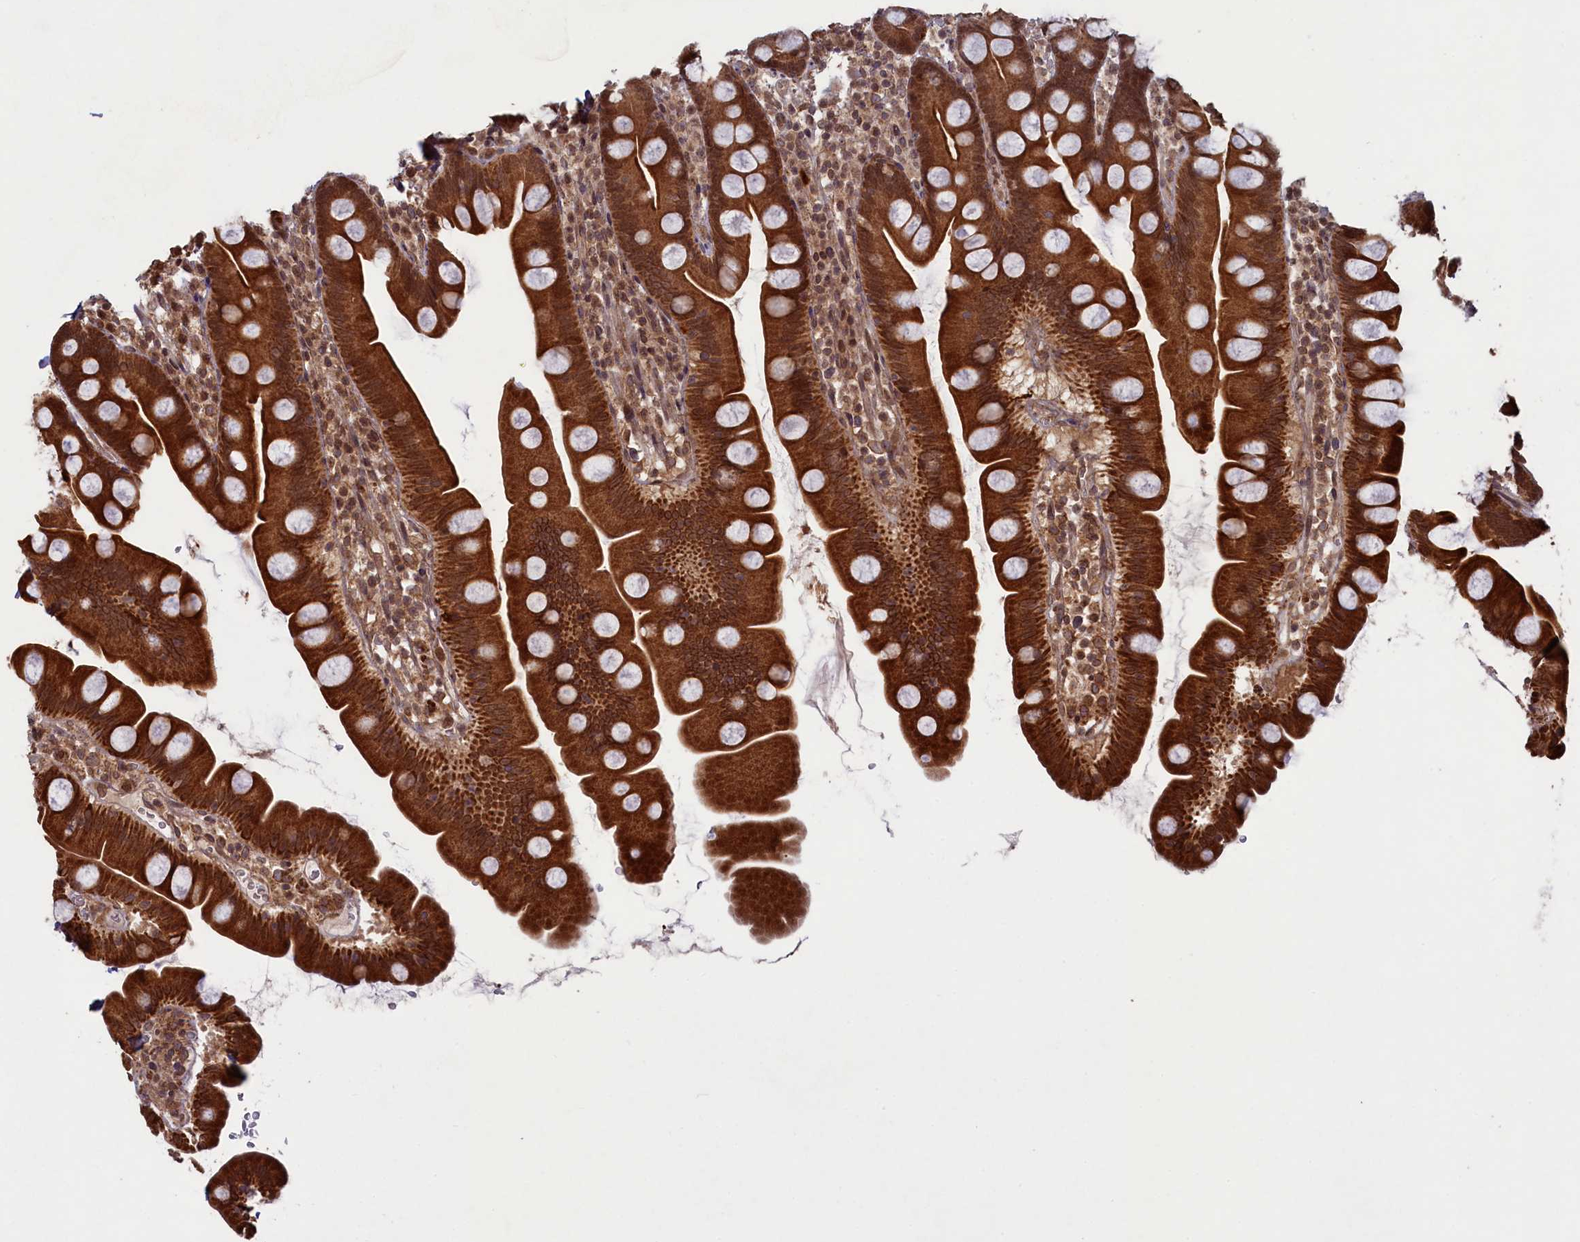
{"staining": {"intensity": "strong", "quantity": ">75%", "location": "cytoplasmic/membranous,nuclear"}, "tissue": "small intestine", "cell_type": "Glandular cells", "image_type": "normal", "snomed": [{"axis": "morphology", "description": "Normal tissue, NOS"}, {"axis": "topography", "description": "Small intestine"}], "caption": "IHC (DAB) staining of normal small intestine shows strong cytoplasmic/membranous,nuclear protein expression in about >75% of glandular cells.", "gene": "NAE1", "patient": {"sex": "female", "age": 68}}